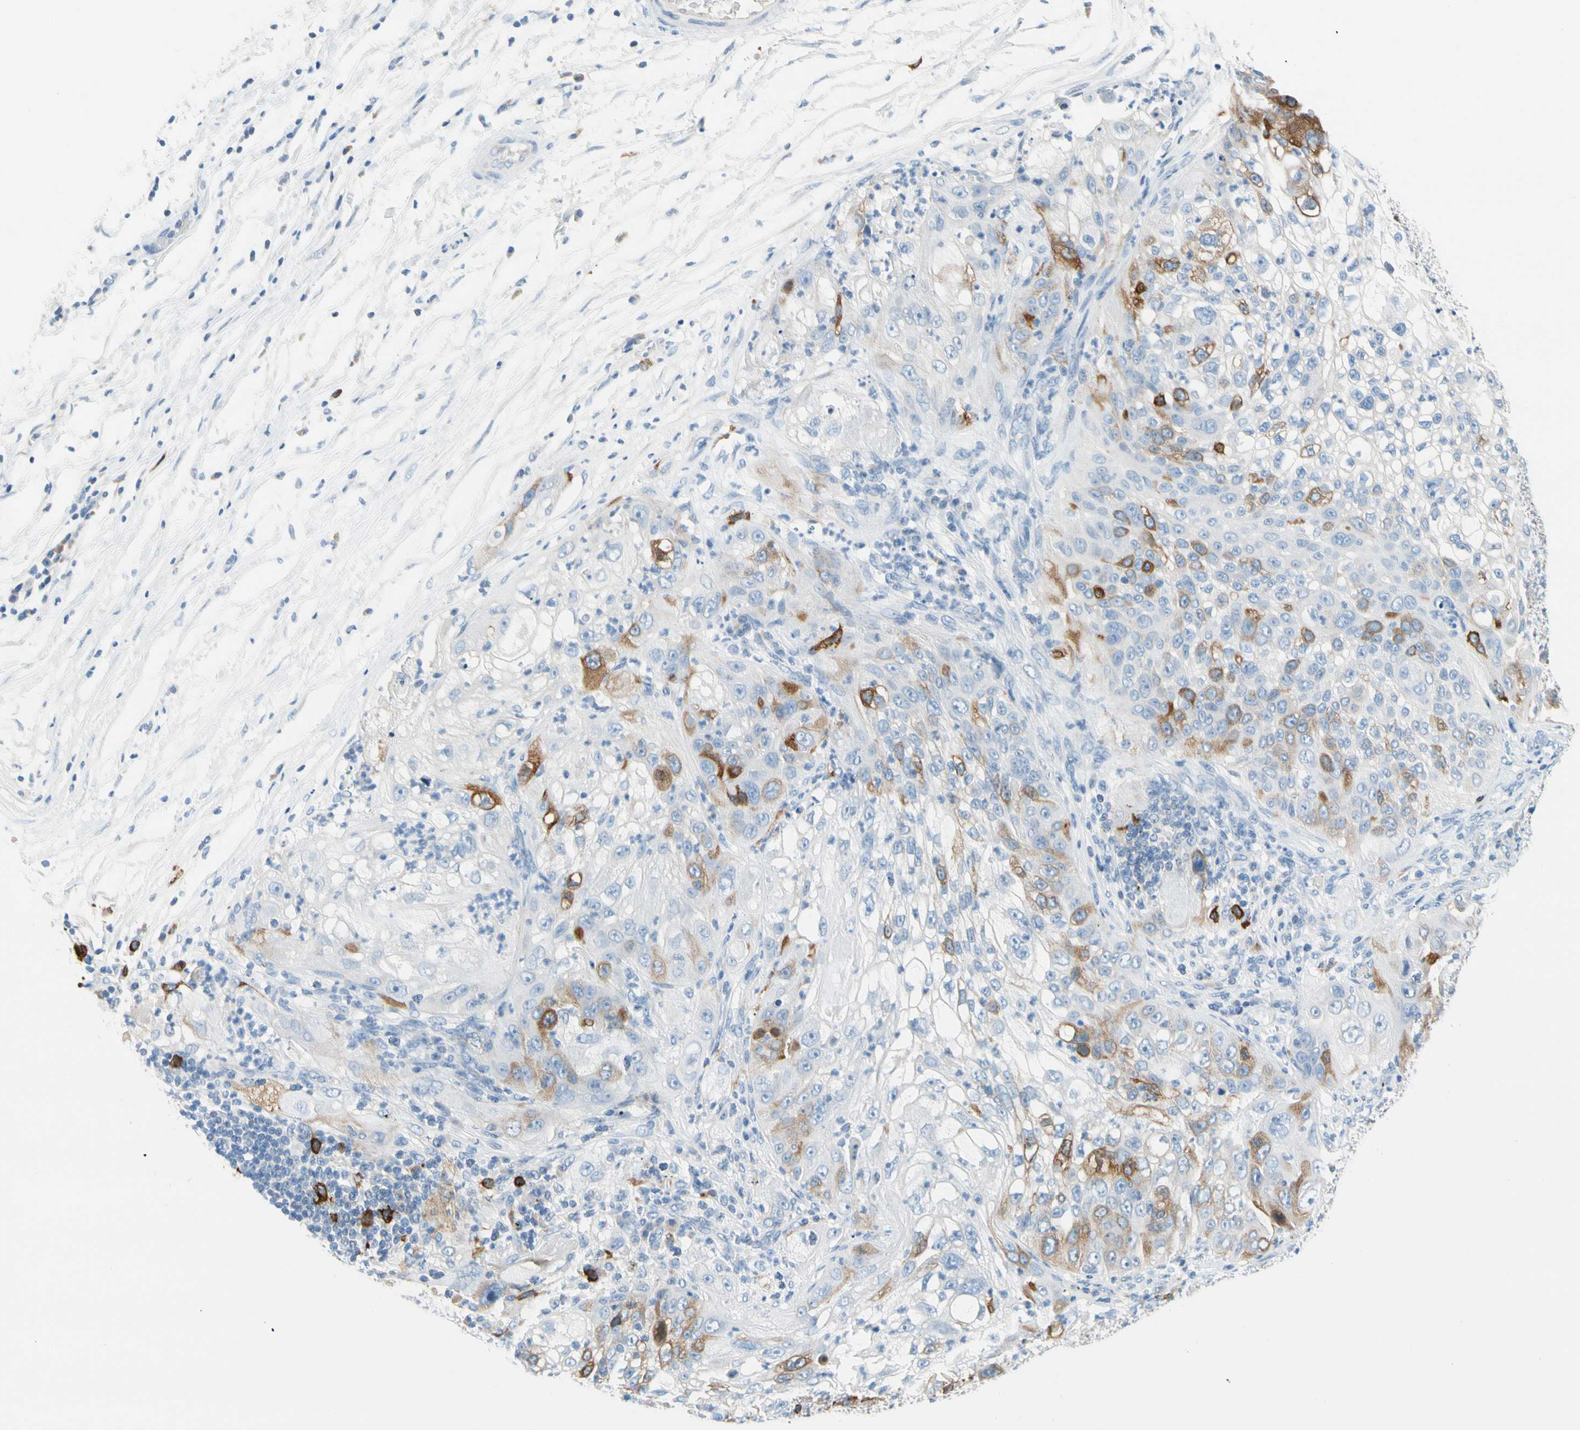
{"staining": {"intensity": "moderate", "quantity": "<25%", "location": "cytoplasmic/membranous"}, "tissue": "lung cancer", "cell_type": "Tumor cells", "image_type": "cancer", "snomed": [{"axis": "morphology", "description": "Inflammation, NOS"}, {"axis": "morphology", "description": "Squamous cell carcinoma, NOS"}, {"axis": "topography", "description": "Lymph node"}, {"axis": "topography", "description": "Soft tissue"}, {"axis": "topography", "description": "Lung"}], "caption": "This micrograph exhibits lung squamous cell carcinoma stained with immunohistochemistry to label a protein in brown. The cytoplasmic/membranous of tumor cells show moderate positivity for the protein. Nuclei are counter-stained blue.", "gene": "TACC3", "patient": {"sex": "male", "age": 66}}